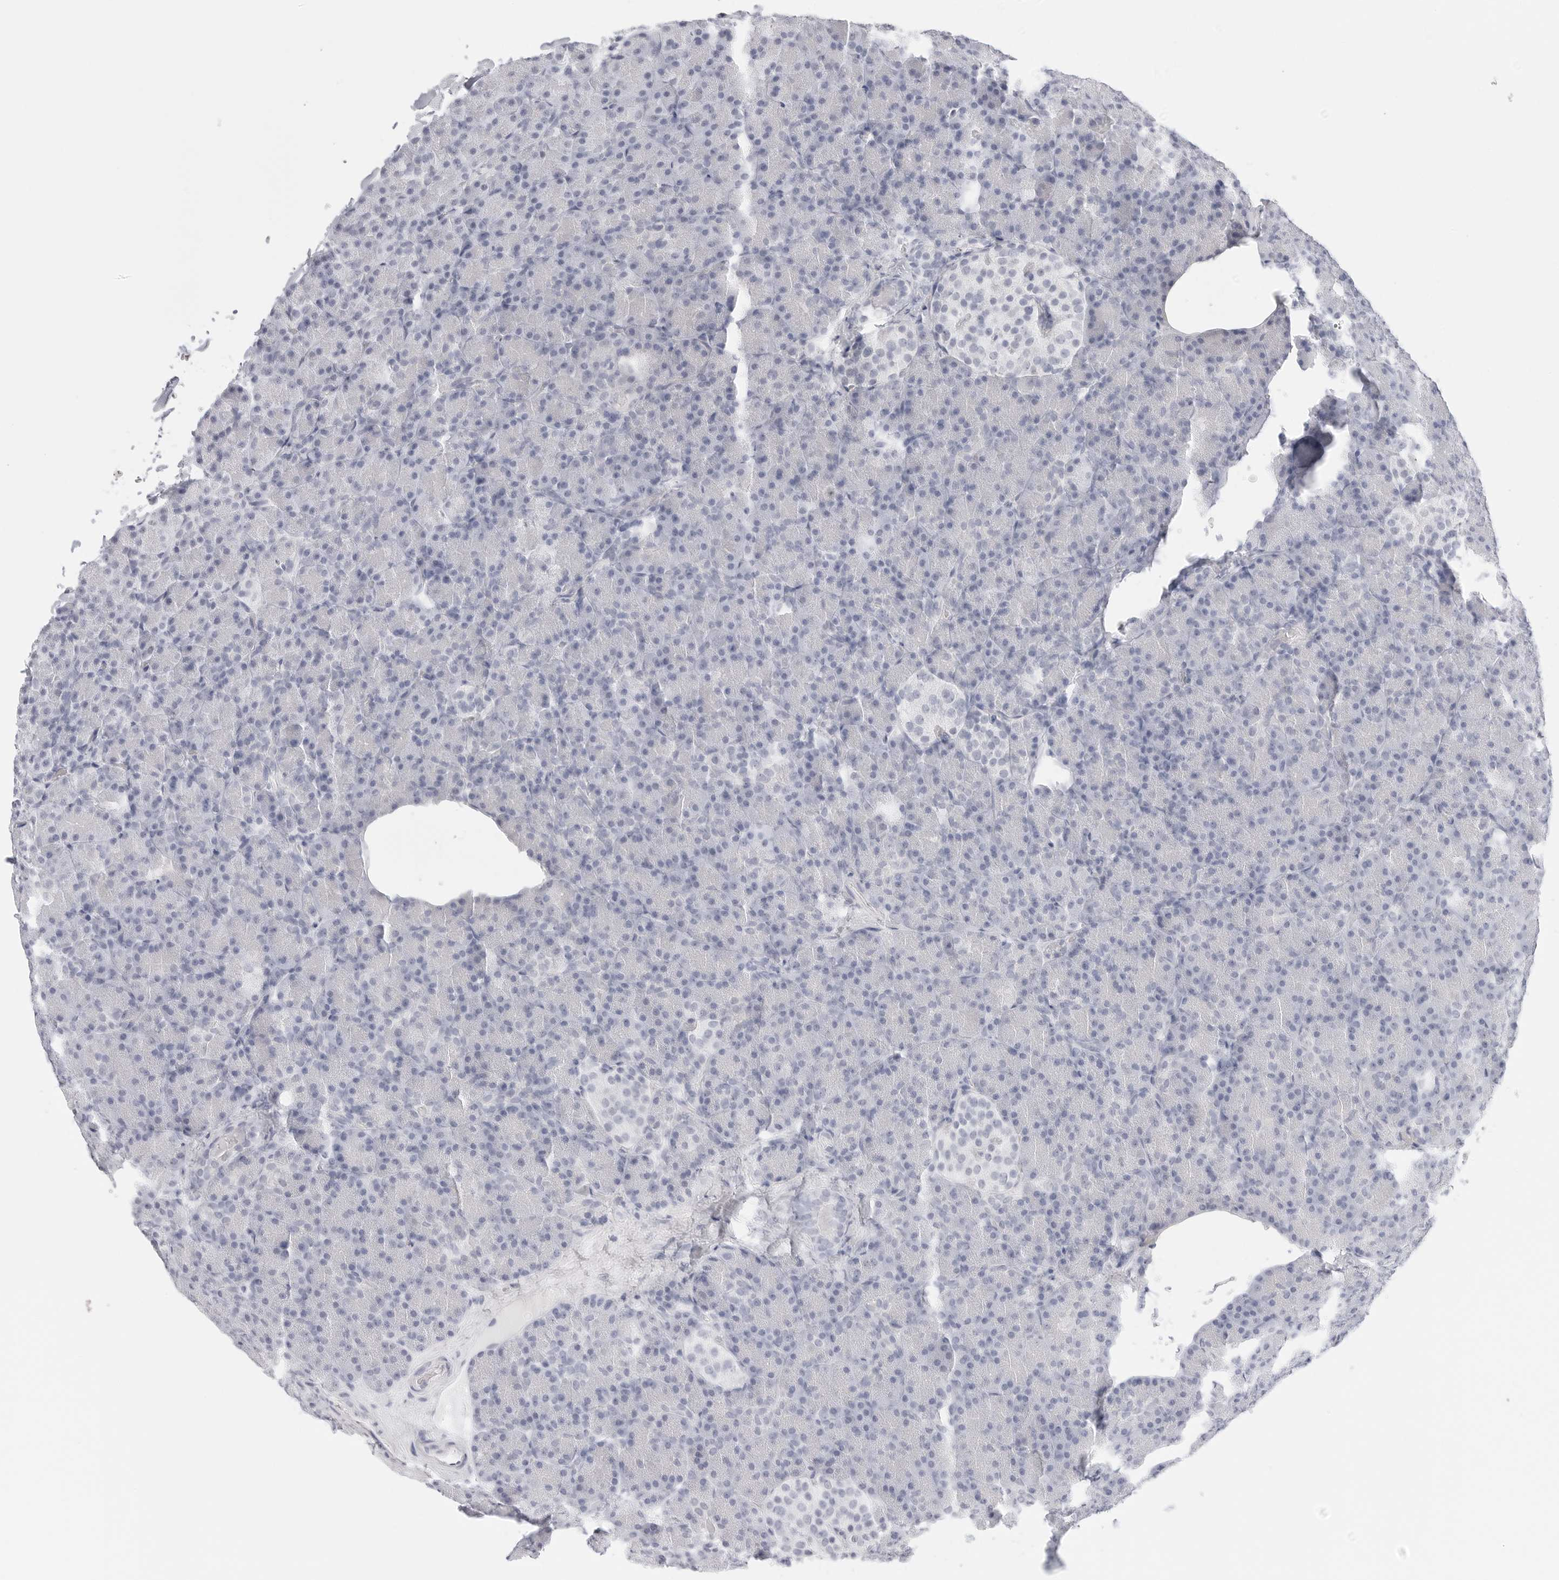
{"staining": {"intensity": "negative", "quantity": "none", "location": "none"}, "tissue": "pancreas", "cell_type": "Exocrine glandular cells", "image_type": "normal", "snomed": [{"axis": "morphology", "description": "Normal tissue, NOS"}, {"axis": "topography", "description": "Pancreas"}], "caption": "Human pancreas stained for a protein using IHC reveals no expression in exocrine glandular cells.", "gene": "HMGCS2", "patient": {"sex": "female", "age": 43}}